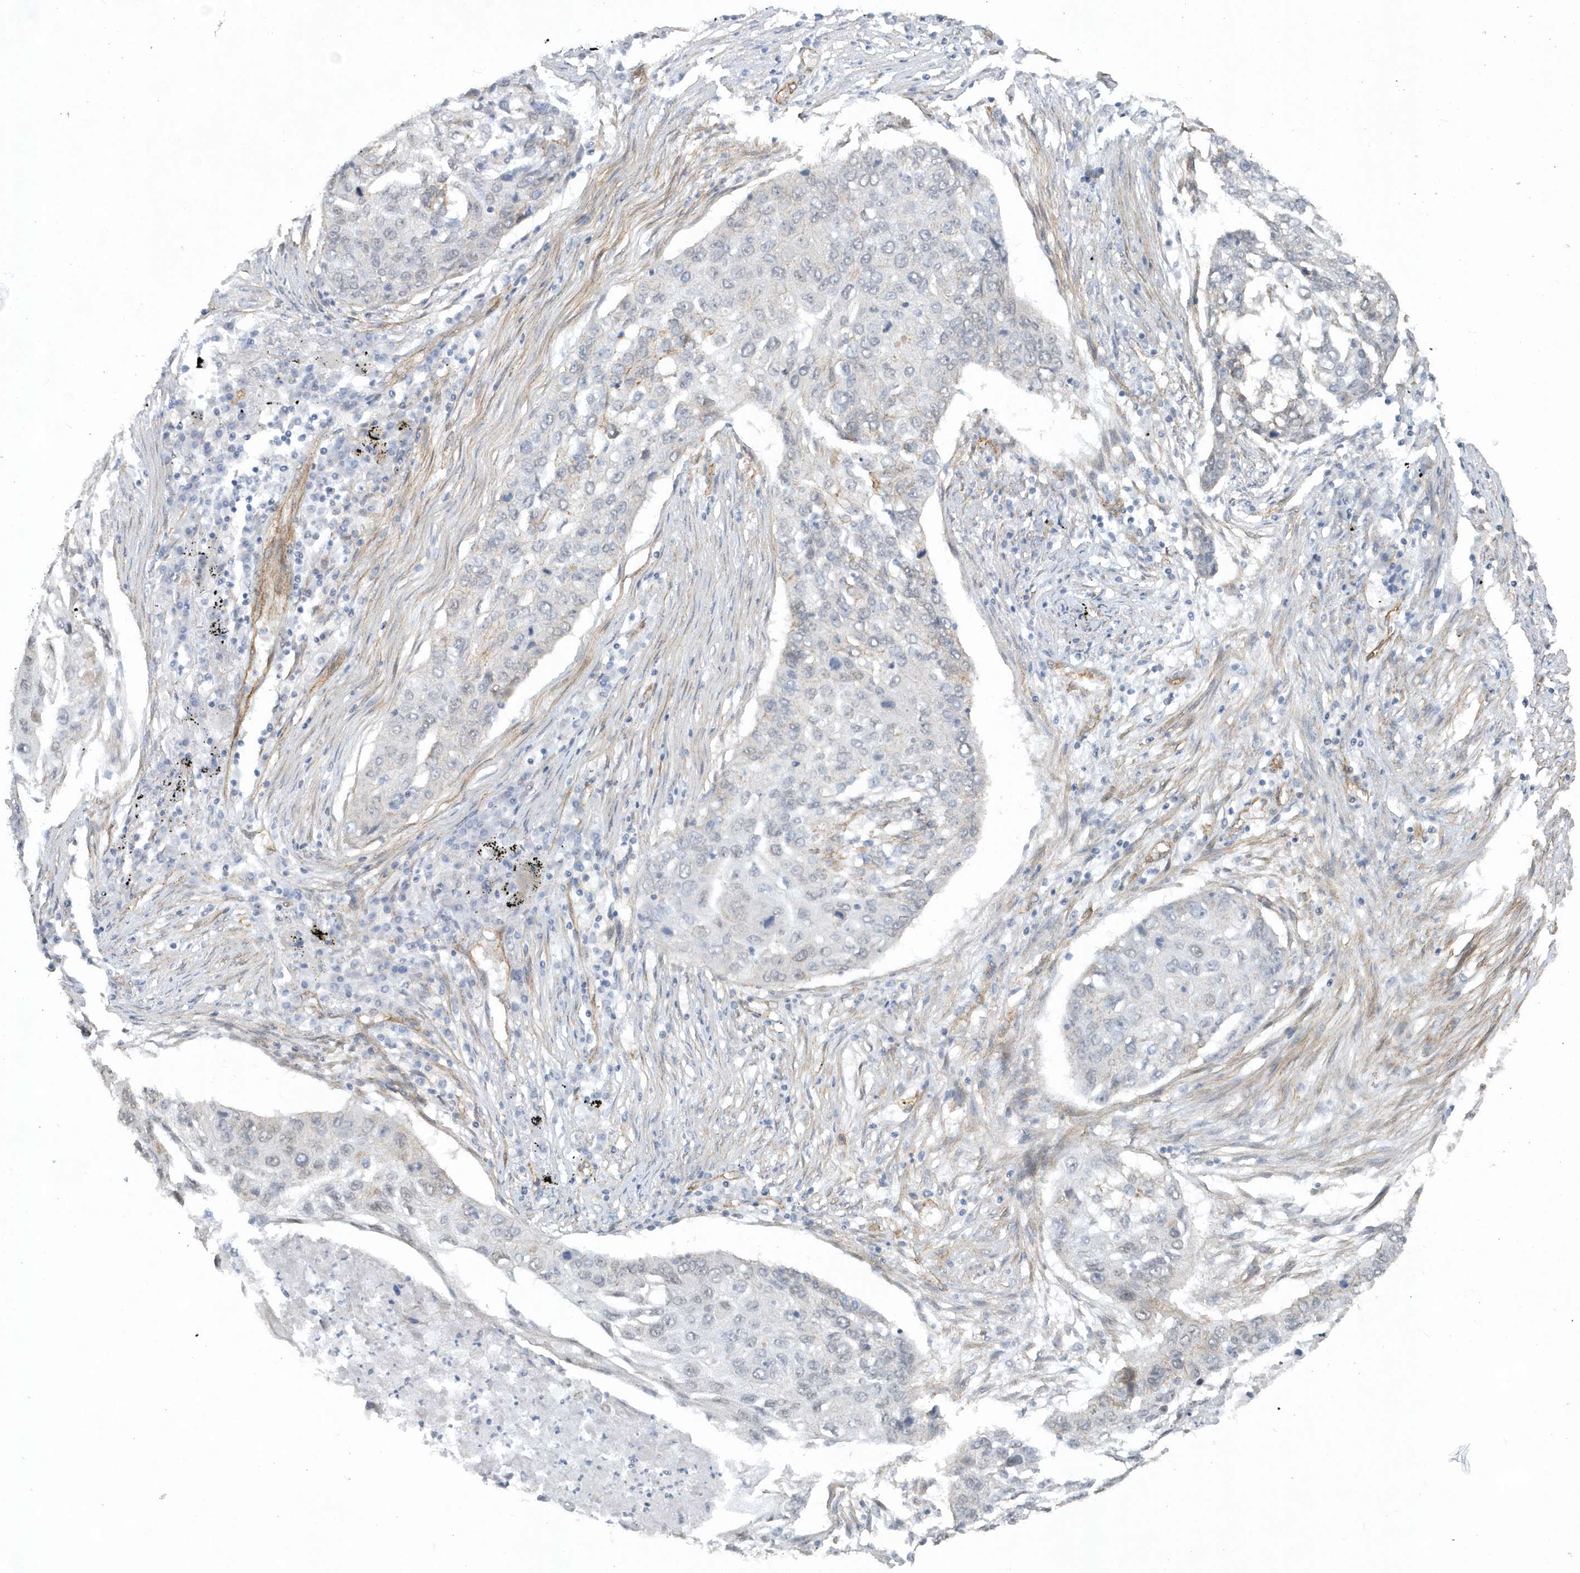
{"staining": {"intensity": "negative", "quantity": "none", "location": "none"}, "tissue": "lung cancer", "cell_type": "Tumor cells", "image_type": "cancer", "snomed": [{"axis": "morphology", "description": "Squamous cell carcinoma, NOS"}, {"axis": "topography", "description": "Lung"}], "caption": "IHC histopathology image of squamous cell carcinoma (lung) stained for a protein (brown), which exhibits no staining in tumor cells.", "gene": "RAI14", "patient": {"sex": "female", "age": 63}}